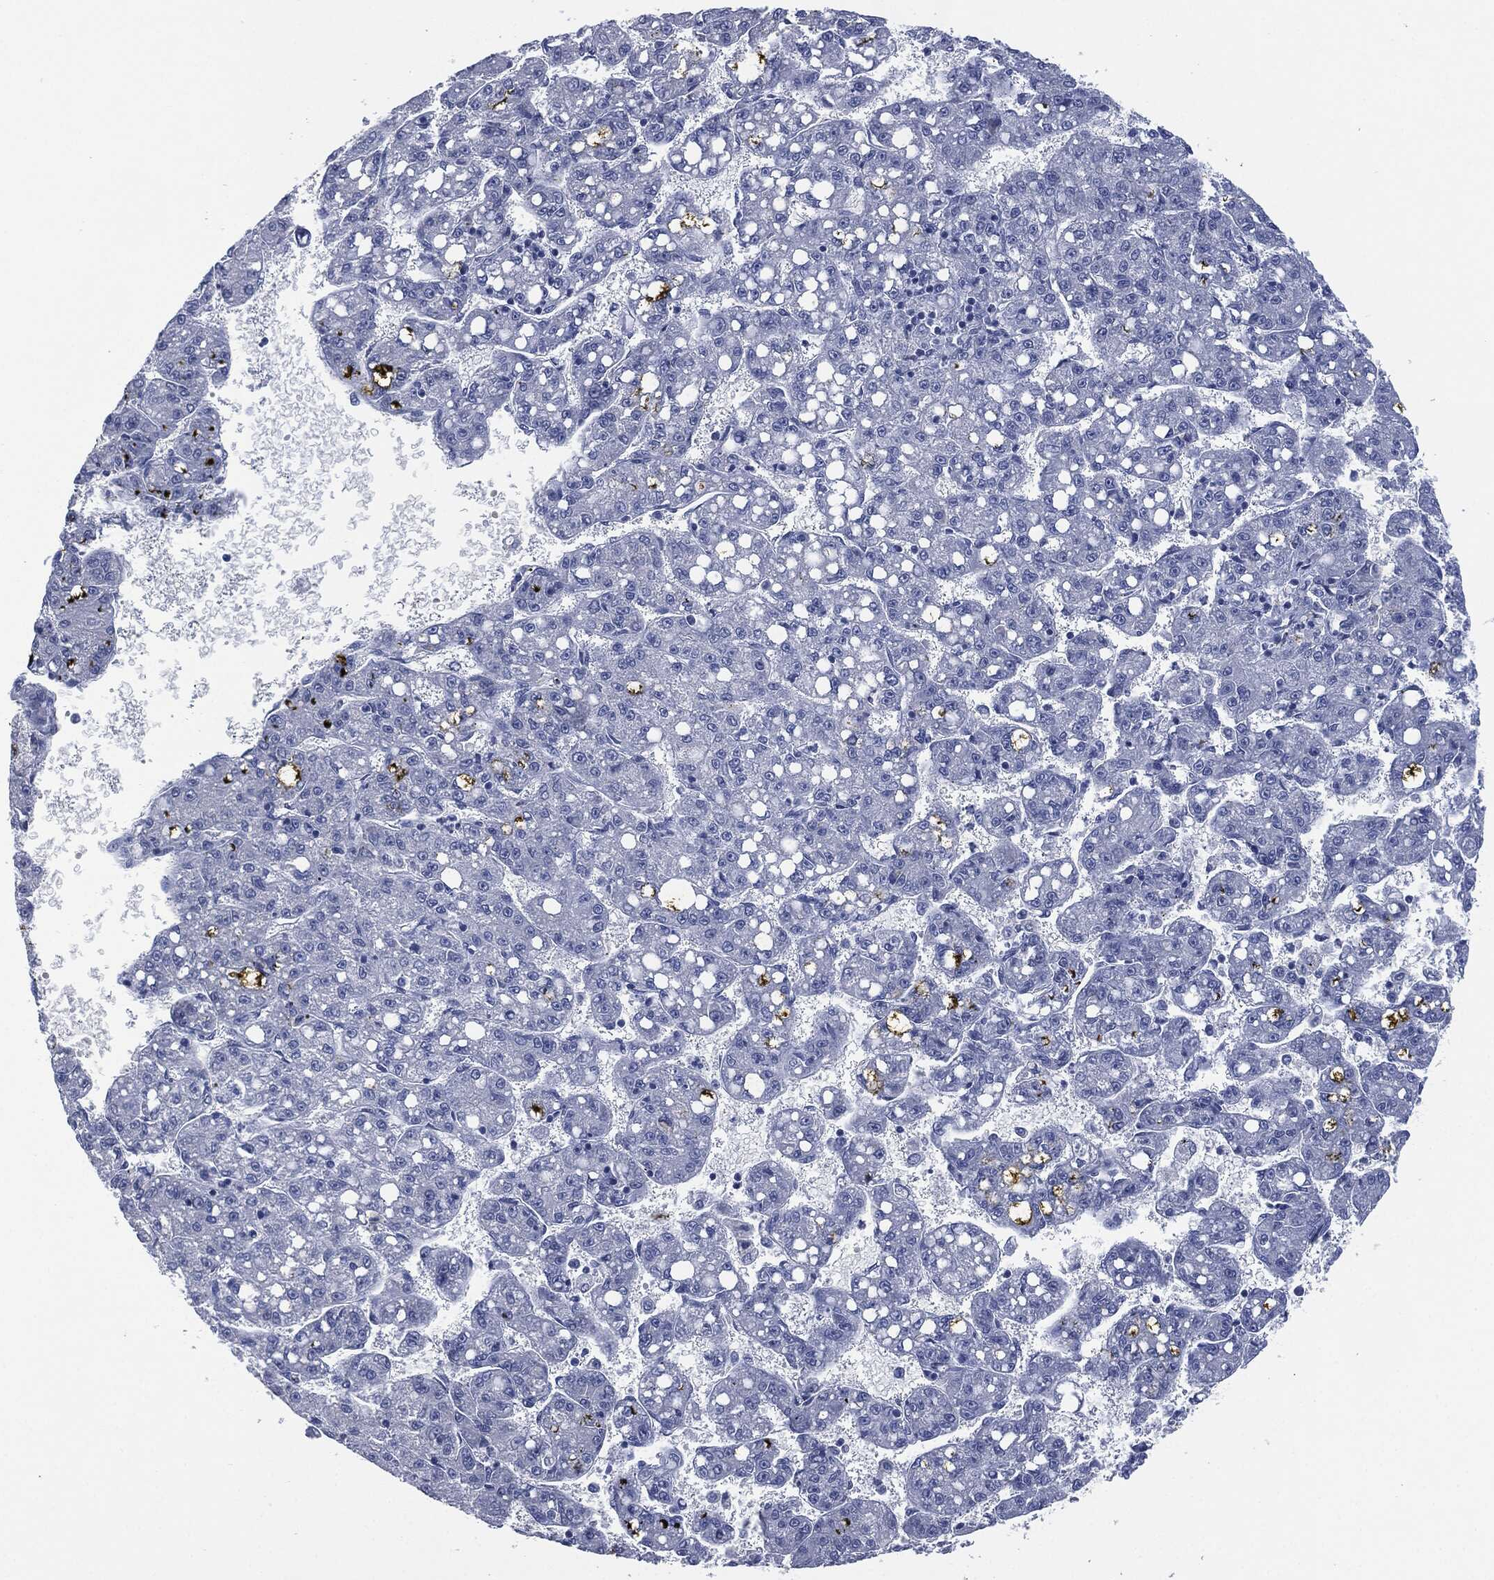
{"staining": {"intensity": "negative", "quantity": "none", "location": "none"}, "tissue": "liver cancer", "cell_type": "Tumor cells", "image_type": "cancer", "snomed": [{"axis": "morphology", "description": "Carcinoma, Hepatocellular, NOS"}, {"axis": "topography", "description": "Liver"}], "caption": "Liver hepatocellular carcinoma stained for a protein using immunohistochemistry (IHC) exhibits no expression tumor cells.", "gene": "MUC16", "patient": {"sex": "female", "age": 65}}